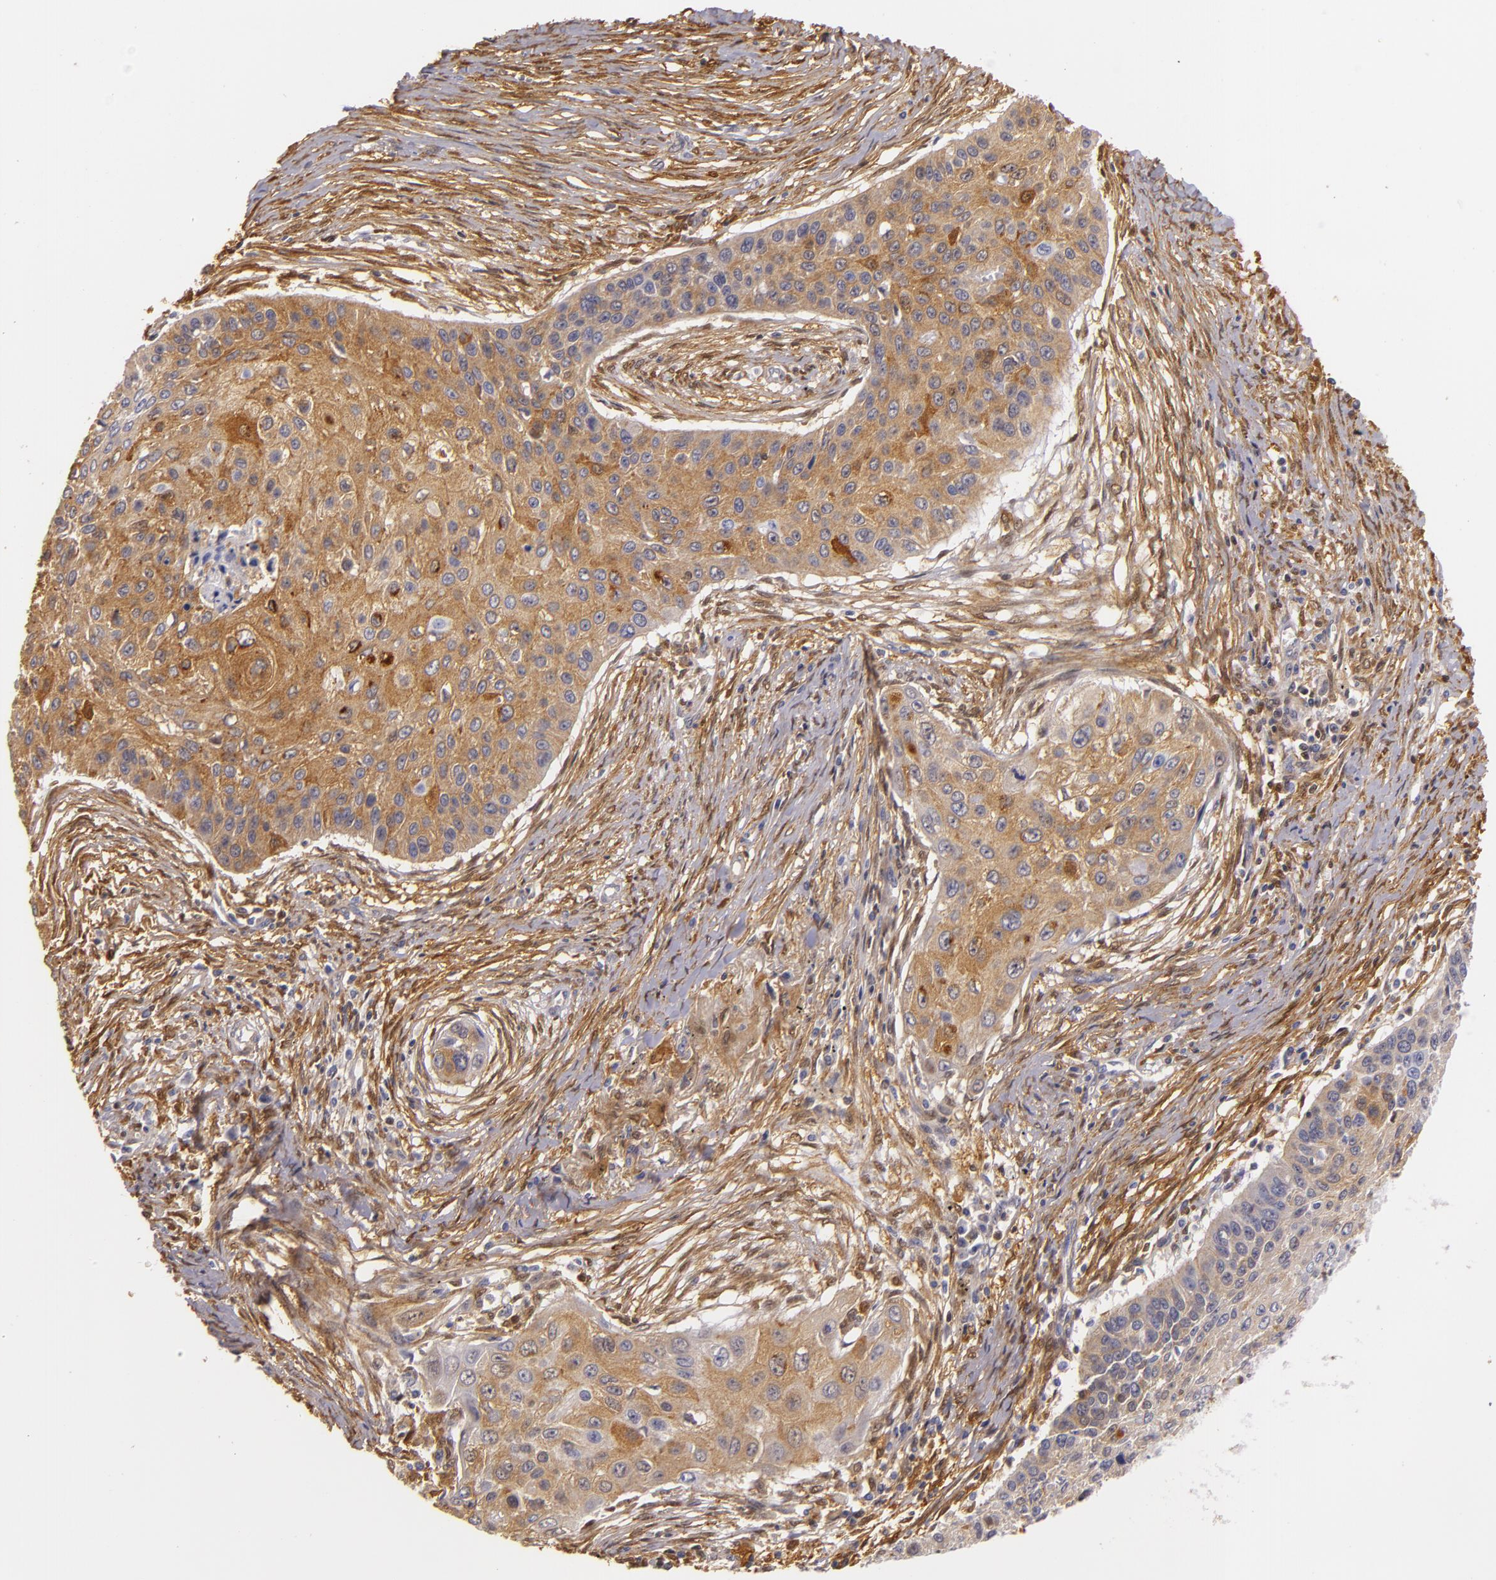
{"staining": {"intensity": "strong", "quantity": ">75%", "location": "cytoplasmic/membranous"}, "tissue": "lung cancer", "cell_type": "Tumor cells", "image_type": "cancer", "snomed": [{"axis": "morphology", "description": "Squamous cell carcinoma, NOS"}, {"axis": "topography", "description": "Lung"}], "caption": "Immunohistochemistry (DAB (3,3'-diaminobenzidine)) staining of human squamous cell carcinoma (lung) reveals strong cytoplasmic/membranous protein staining in approximately >75% of tumor cells.", "gene": "TOM1", "patient": {"sex": "male", "age": 71}}